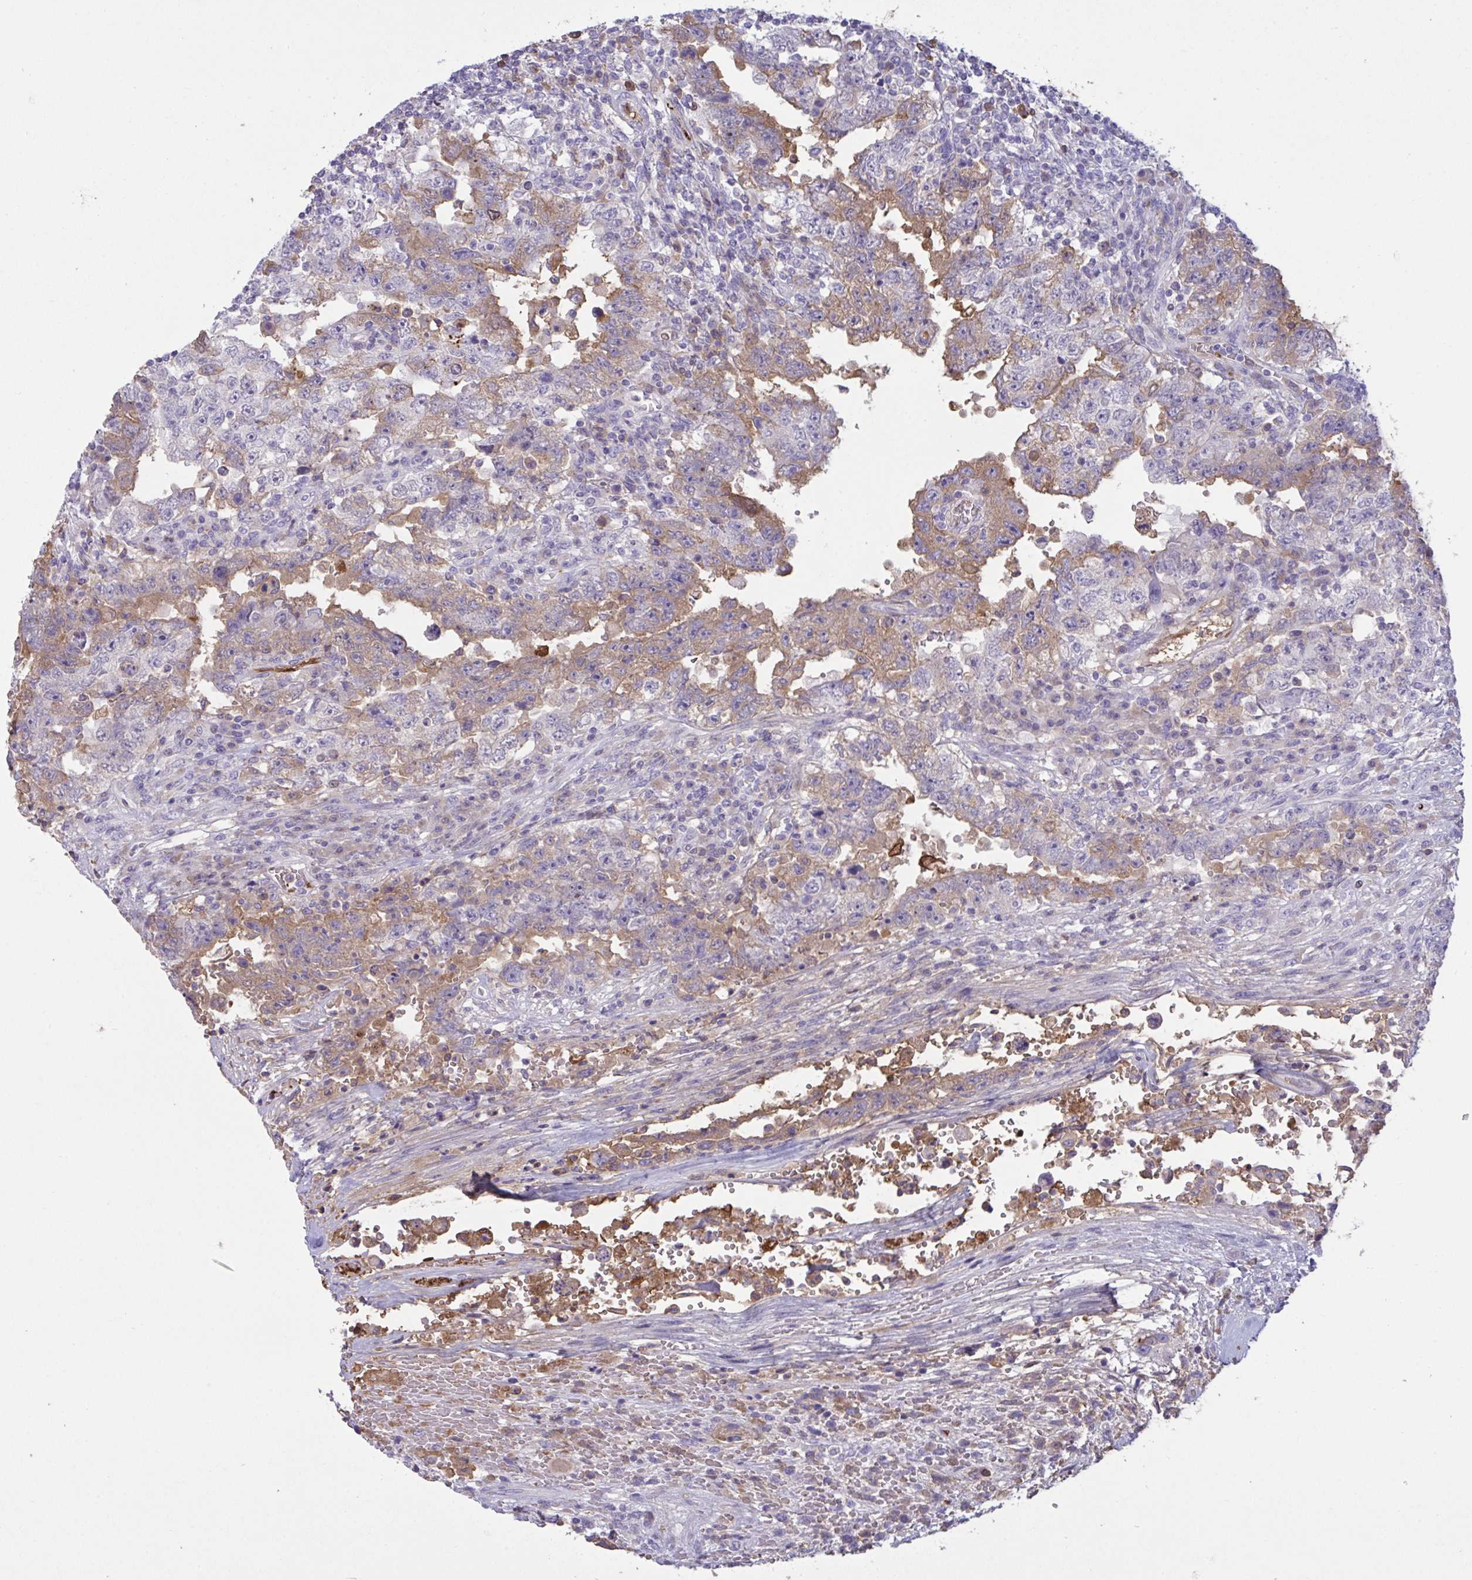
{"staining": {"intensity": "weak", "quantity": "25%-75%", "location": "cytoplasmic/membranous"}, "tissue": "testis cancer", "cell_type": "Tumor cells", "image_type": "cancer", "snomed": [{"axis": "morphology", "description": "Carcinoma, Embryonal, NOS"}, {"axis": "topography", "description": "Testis"}], "caption": "Tumor cells demonstrate weak cytoplasmic/membranous staining in approximately 25%-75% of cells in embryonal carcinoma (testis).", "gene": "IL1R1", "patient": {"sex": "male", "age": 26}}